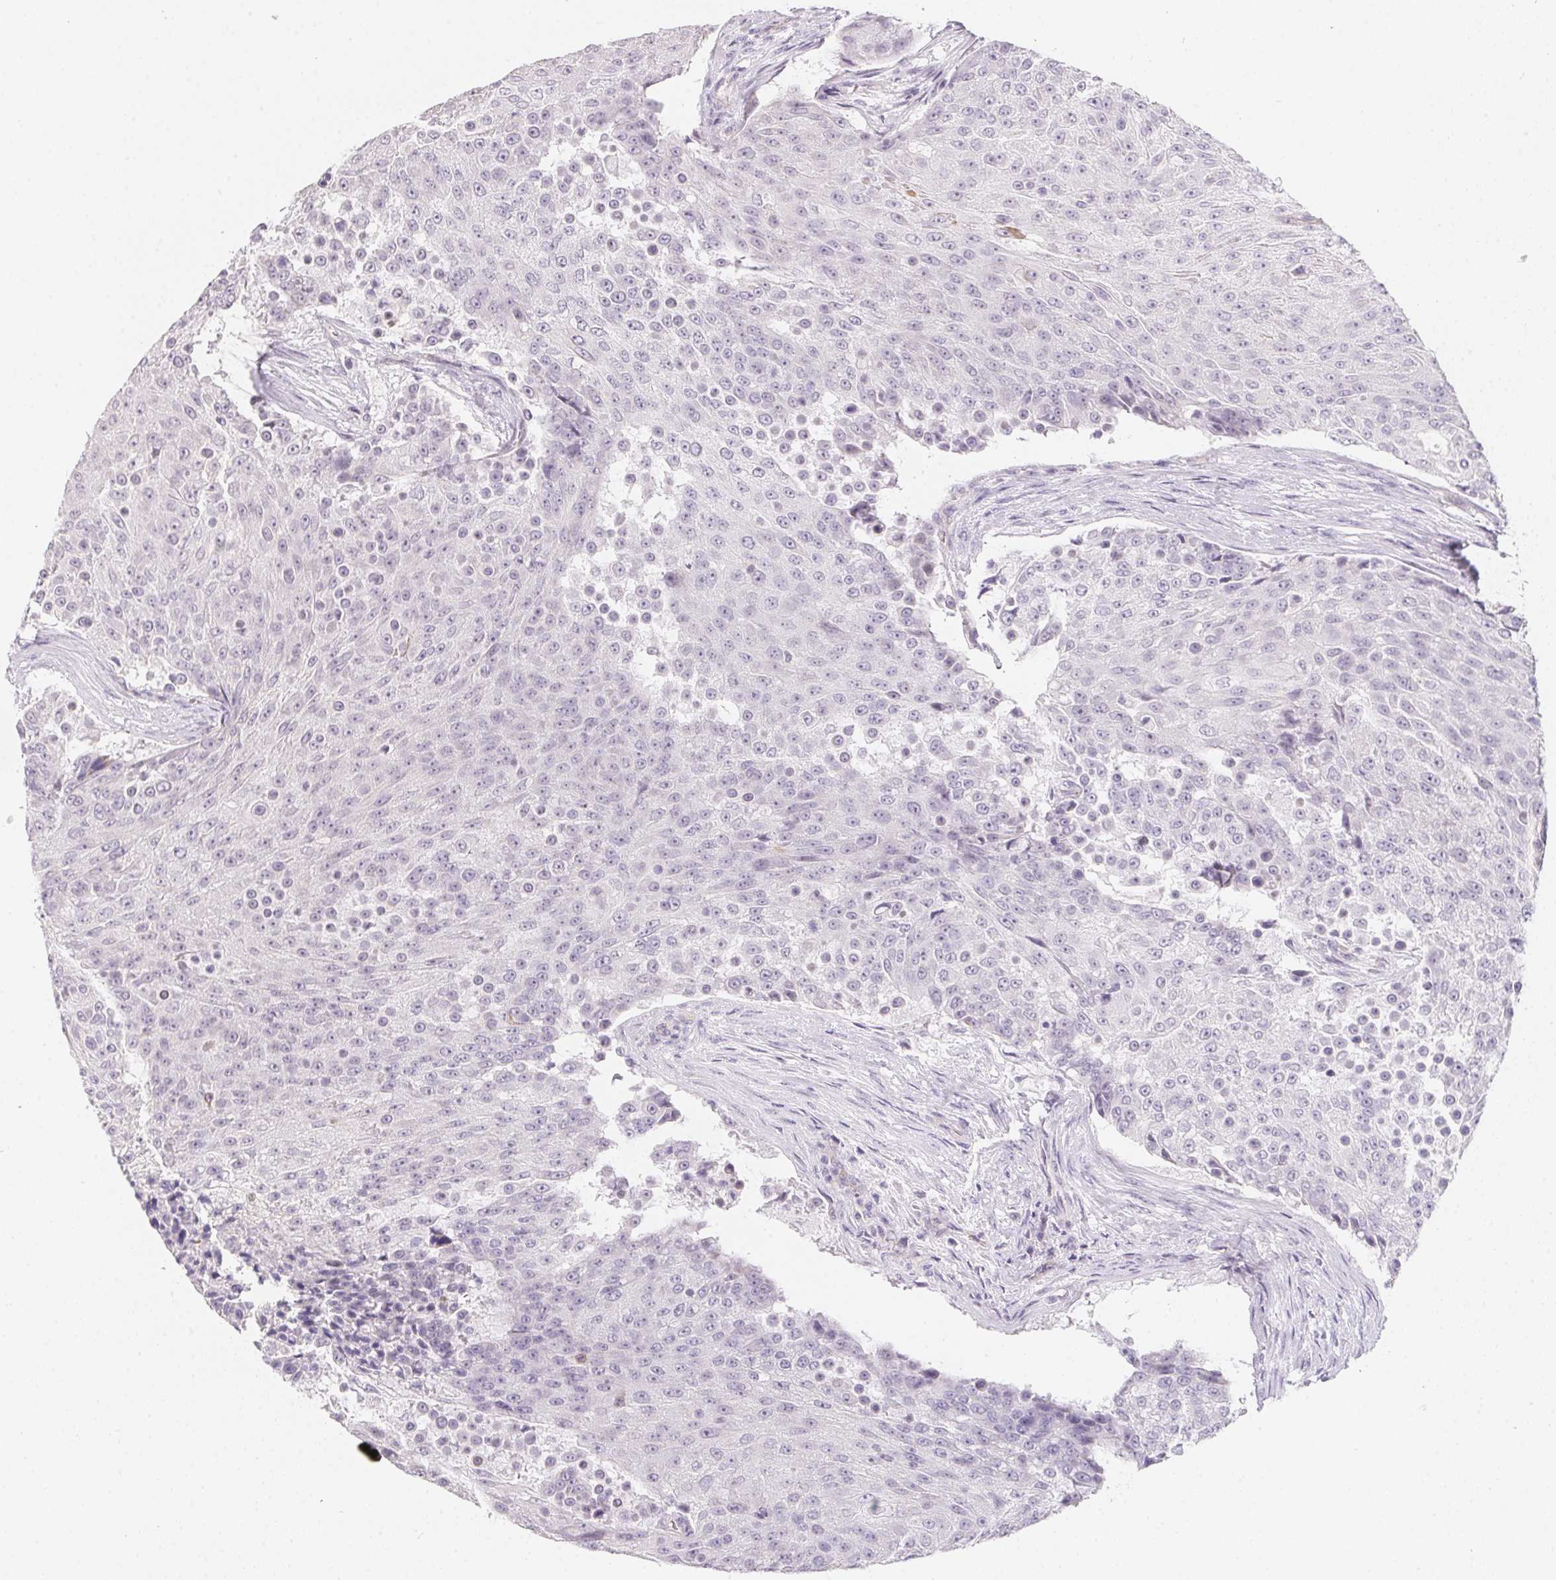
{"staining": {"intensity": "negative", "quantity": "none", "location": "none"}, "tissue": "urothelial cancer", "cell_type": "Tumor cells", "image_type": "cancer", "snomed": [{"axis": "morphology", "description": "Urothelial carcinoma, High grade"}, {"axis": "topography", "description": "Urinary bladder"}], "caption": "Protein analysis of urothelial carcinoma (high-grade) reveals no significant staining in tumor cells. (DAB (3,3'-diaminobenzidine) IHC visualized using brightfield microscopy, high magnification).", "gene": "MORC1", "patient": {"sex": "female", "age": 63}}